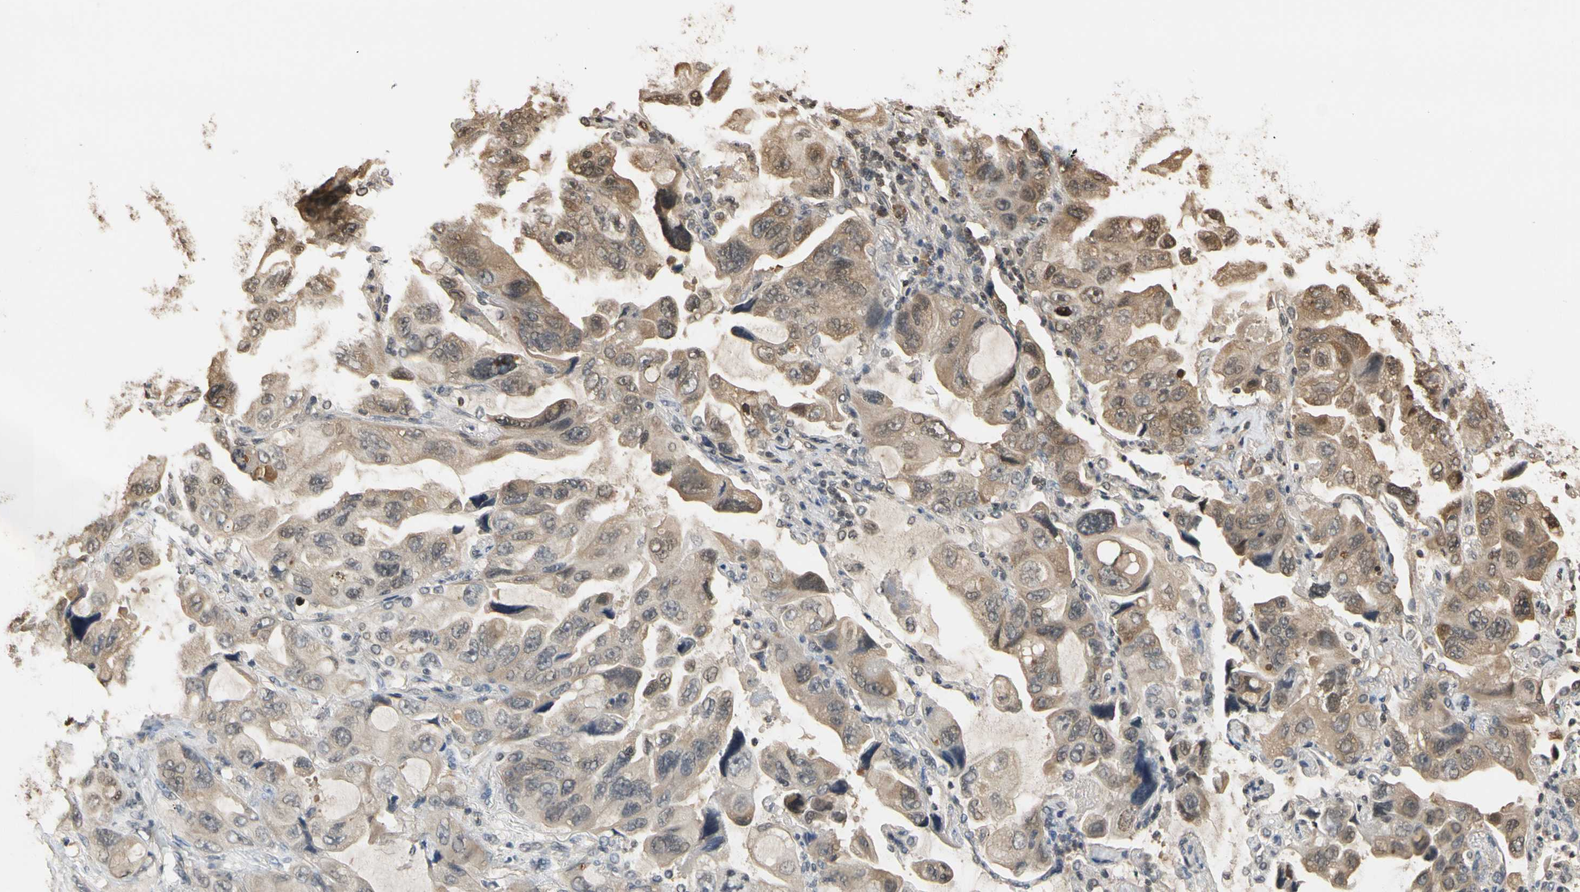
{"staining": {"intensity": "moderate", "quantity": ">75%", "location": "cytoplasmic/membranous"}, "tissue": "lung cancer", "cell_type": "Tumor cells", "image_type": "cancer", "snomed": [{"axis": "morphology", "description": "Squamous cell carcinoma, NOS"}, {"axis": "topography", "description": "Lung"}], "caption": "Human lung cancer (squamous cell carcinoma) stained with a brown dye shows moderate cytoplasmic/membranous positive expression in about >75% of tumor cells.", "gene": "SOD1", "patient": {"sex": "female", "age": 73}}